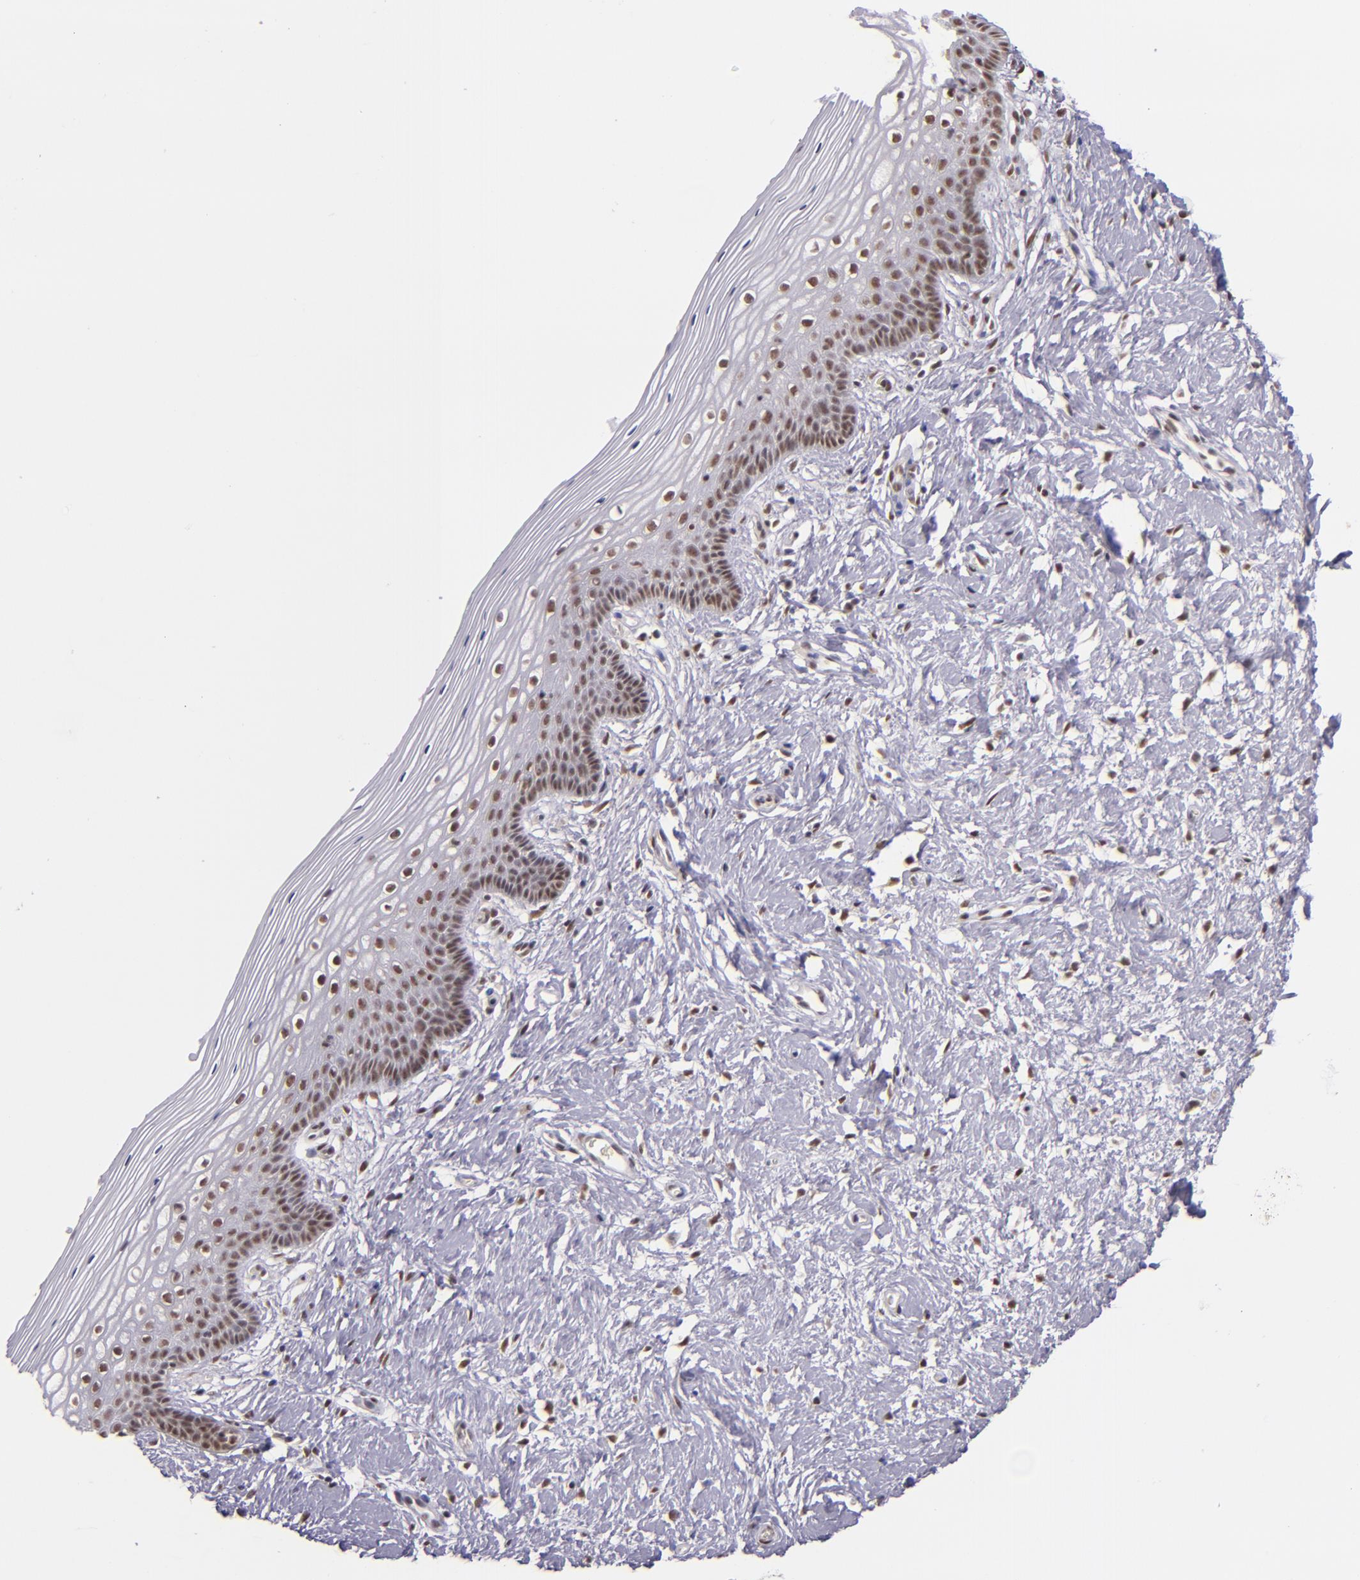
{"staining": {"intensity": "moderate", "quantity": "25%-75%", "location": "nuclear"}, "tissue": "vagina", "cell_type": "Squamous epithelial cells", "image_type": "normal", "snomed": [{"axis": "morphology", "description": "Normal tissue, NOS"}, {"axis": "topography", "description": "Vagina"}], "caption": "A brown stain labels moderate nuclear expression of a protein in squamous epithelial cells of benign vagina.", "gene": "ZNF148", "patient": {"sex": "female", "age": 46}}